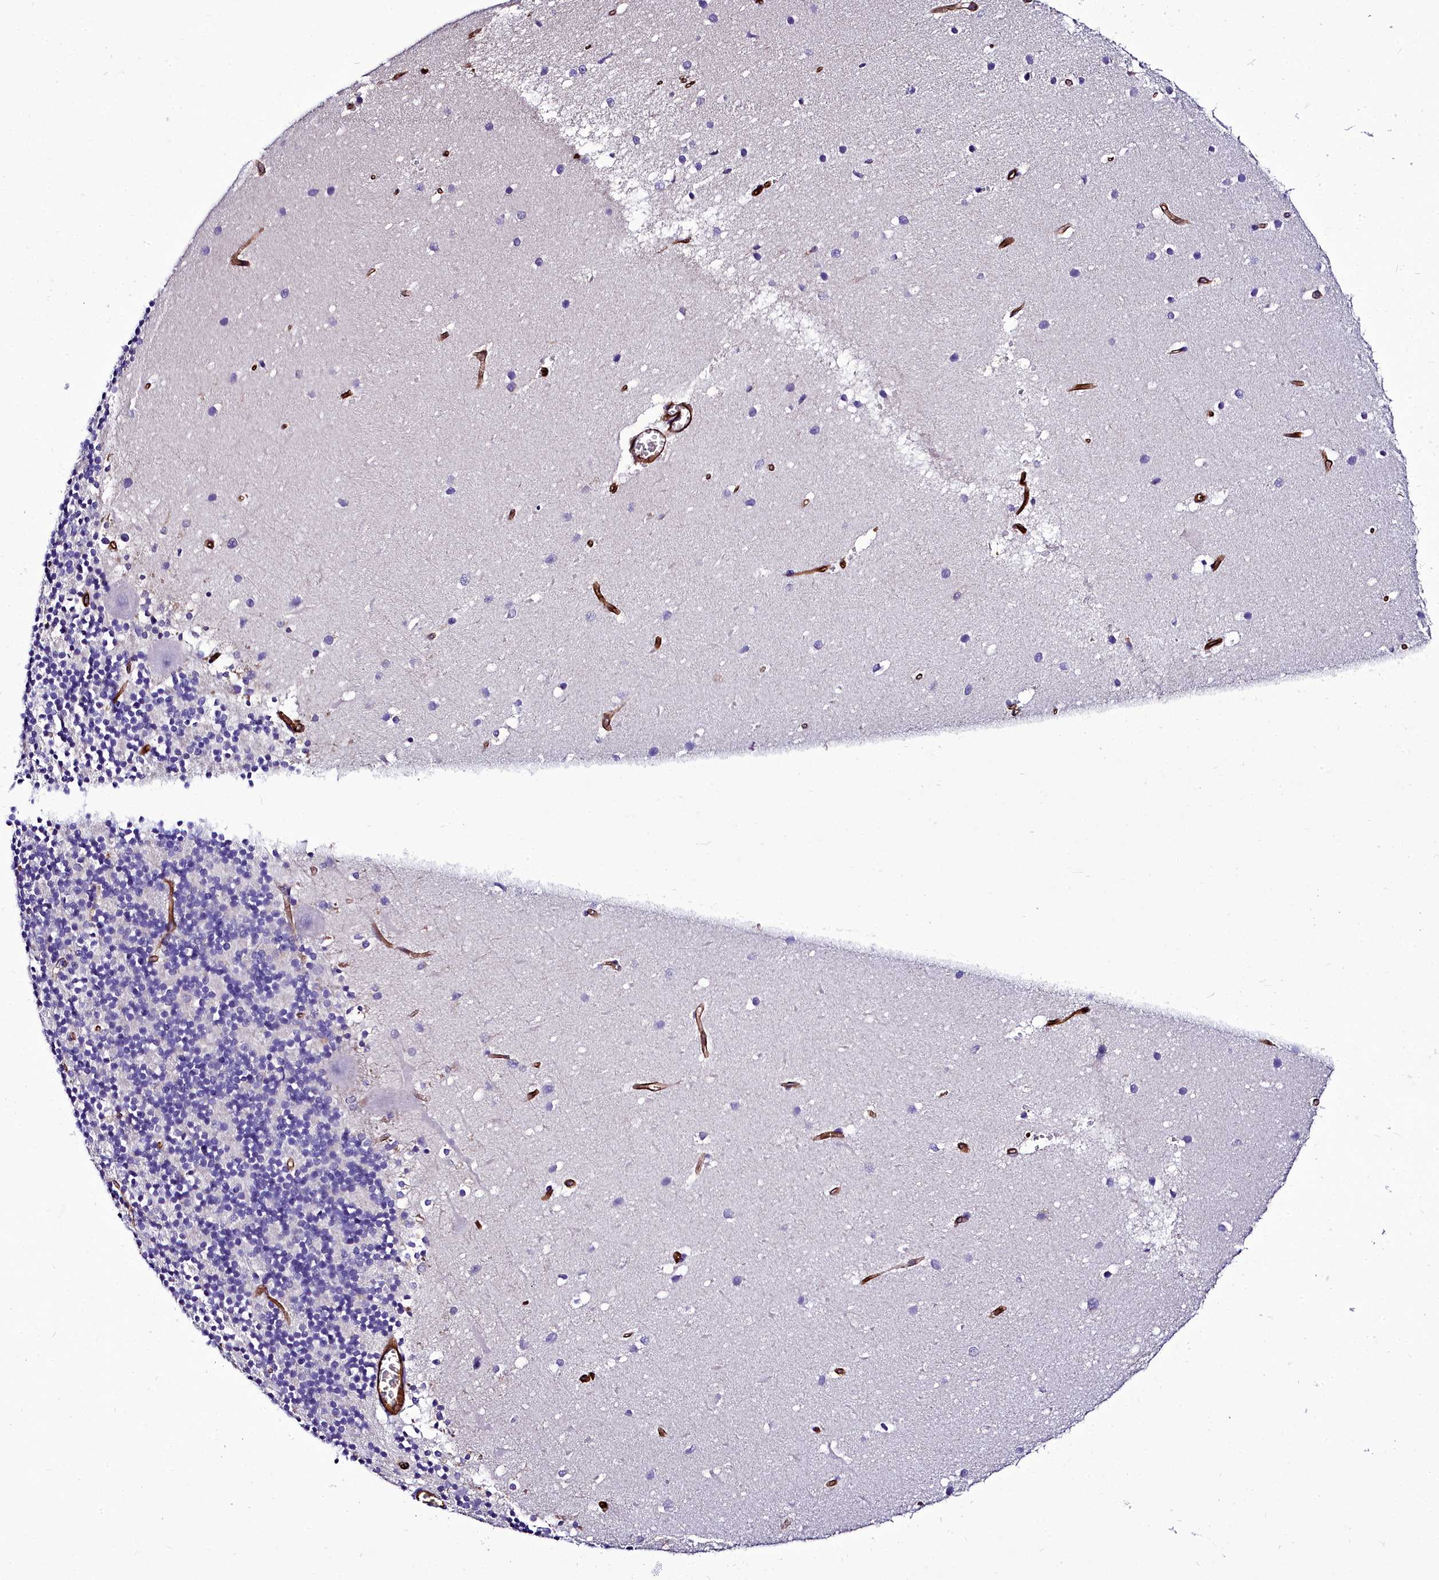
{"staining": {"intensity": "negative", "quantity": "none", "location": "none"}, "tissue": "cerebellum", "cell_type": "Cells in granular layer", "image_type": "normal", "snomed": [{"axis": "morphology", "description": "Normal tissue, NOS"}, {"axis": "topography", "description": "Cerebellum"}], "caption": "The histopathology image displays no staining of cells in granular layer in normal cerebellum.", "gene": "CYP4F11", "patient": {"sex": "male", "age": 54}}